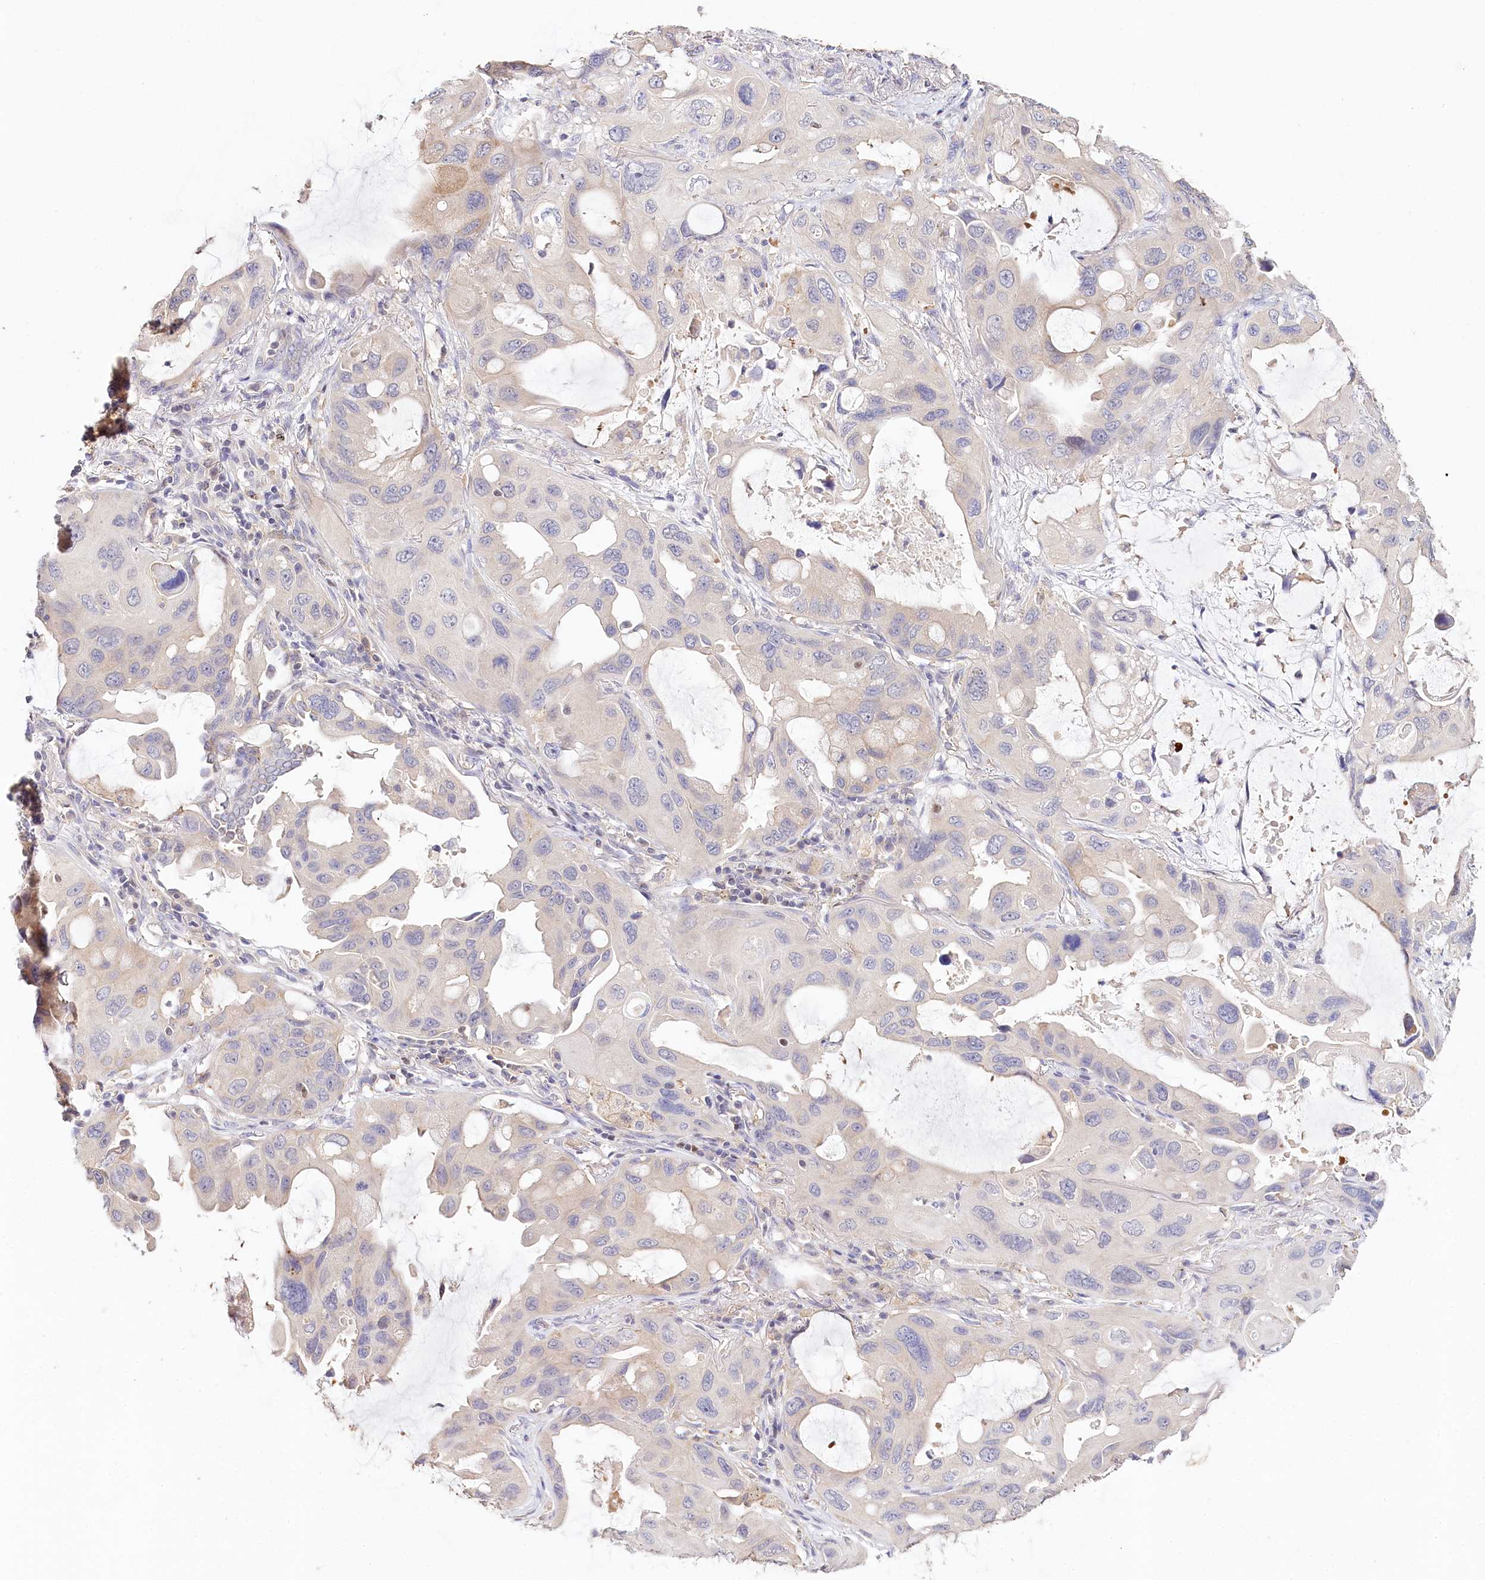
{"staining": {"intensity": "negative", "quantity": "none", "location": "none"}, "tissue": "lung cancer", "cell_type": "Tumor cells", "image_type": "cancer", "snomed": [{"axis": "morphology", "description": "Squamous cell carcinoma, NOS"}, {"axis": "topography", "description": "Lung"}], "caption": "This is an immunohistochemistry (IHC) photomicrograph of squamous cell carcinoma (lung). There is no positivity in tumor cells.", "gene": "DAPK1", "patient": {"sex": "female", "age": 73}}